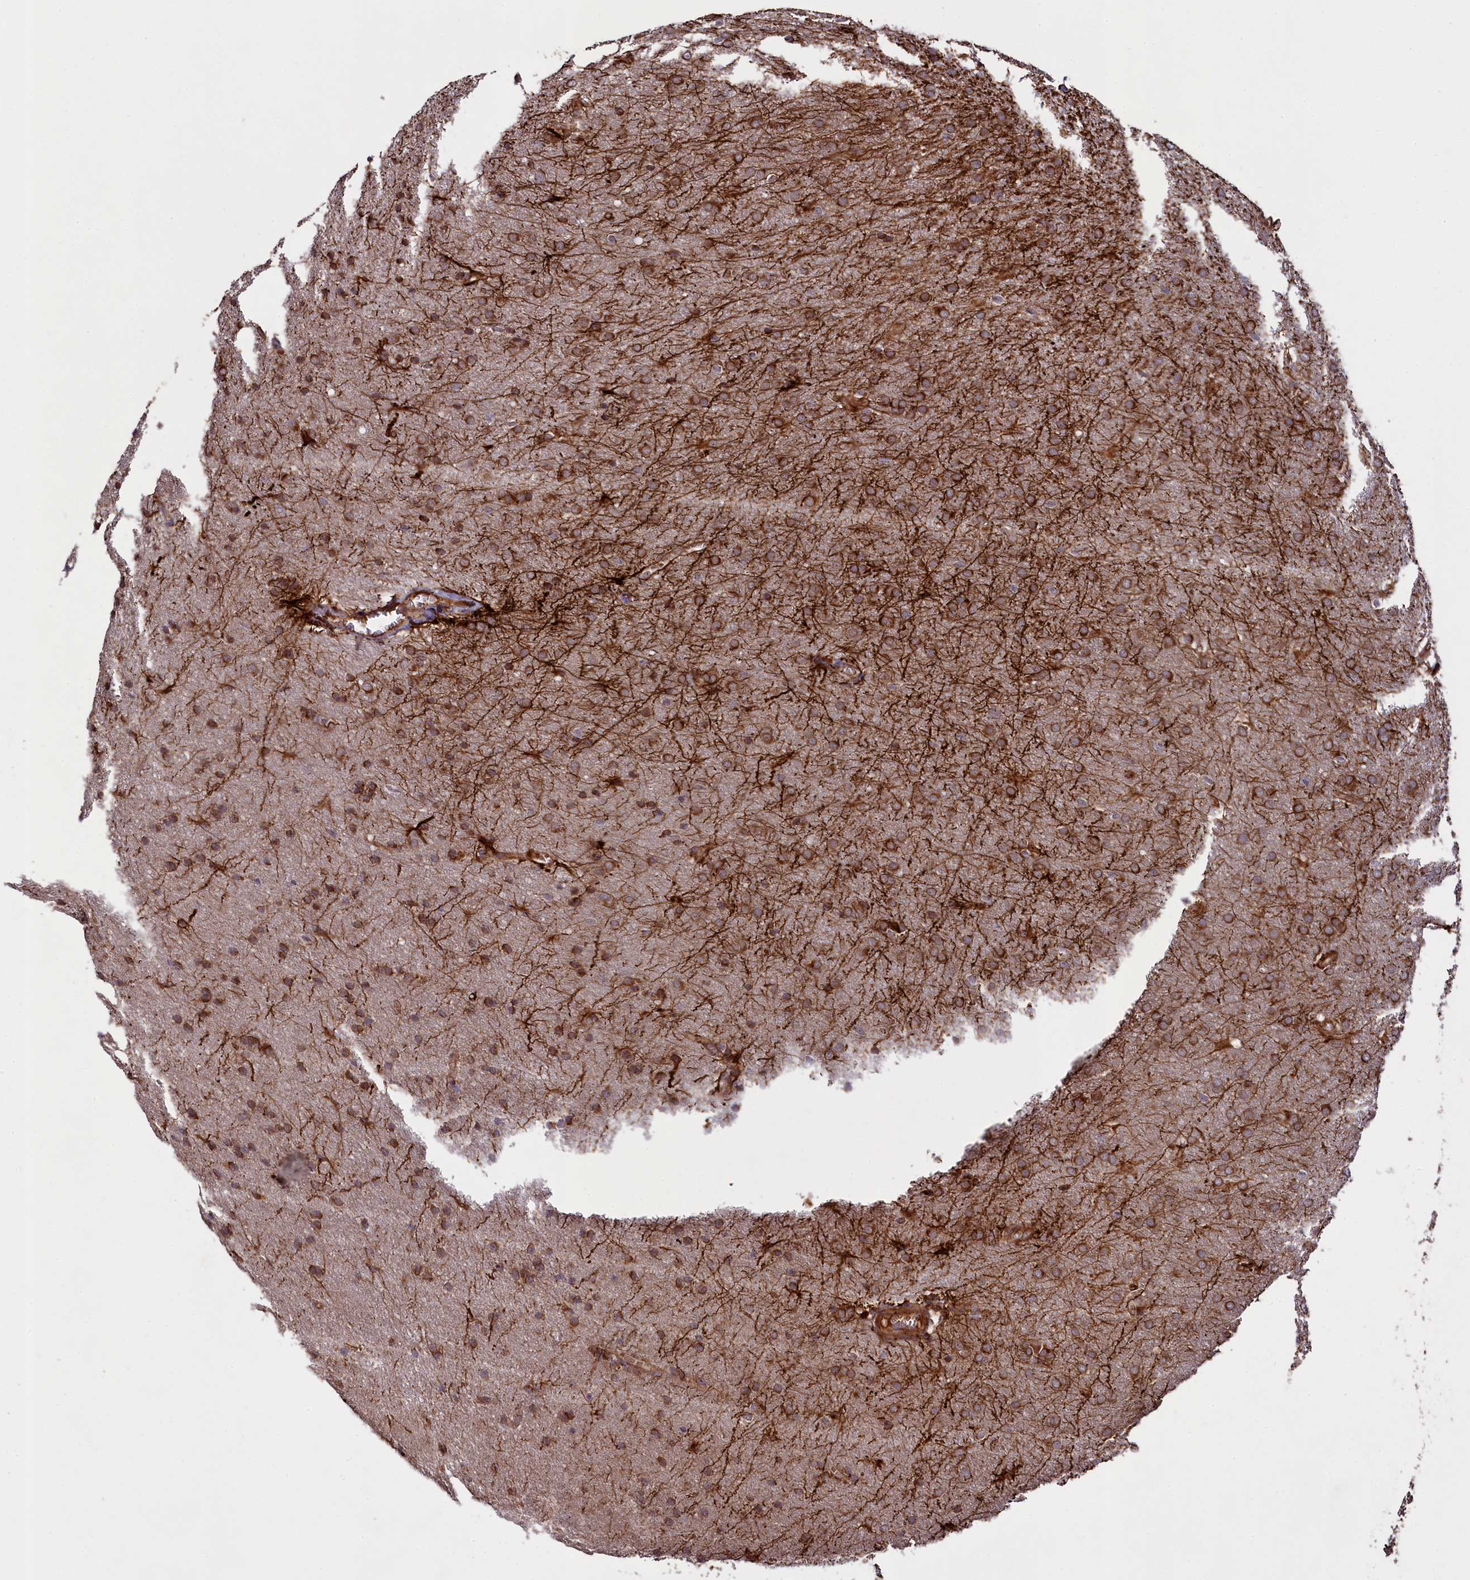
{"staining": {"intensity": "moderate", "quantity": ">75%", "location": "cytoplasmic/membranous"}, "tissue": "glioma", "cell_type": "Tumor cells", "image_type": "cancer", "snomed": [{"axis": "morphology", "description": "Glioma, malignant, Low grade"}, {"axis": "topography", "description": "Brain"}], "caption": "Immunohistochemistry (DAB (3,3'-diaminobenzidine)) staining of human glioma reveals moderate cytoplasmic/membranous protein positivity in about >75% of tumor cells. (Stains: DAB (3,3'-diaminobenzidine) in brown, nuclei in blue, Microscopy: brightfield microscopy at high magnification).", "gene": "CCDC102A", "patient": {"sex": "female", "age": 32}}